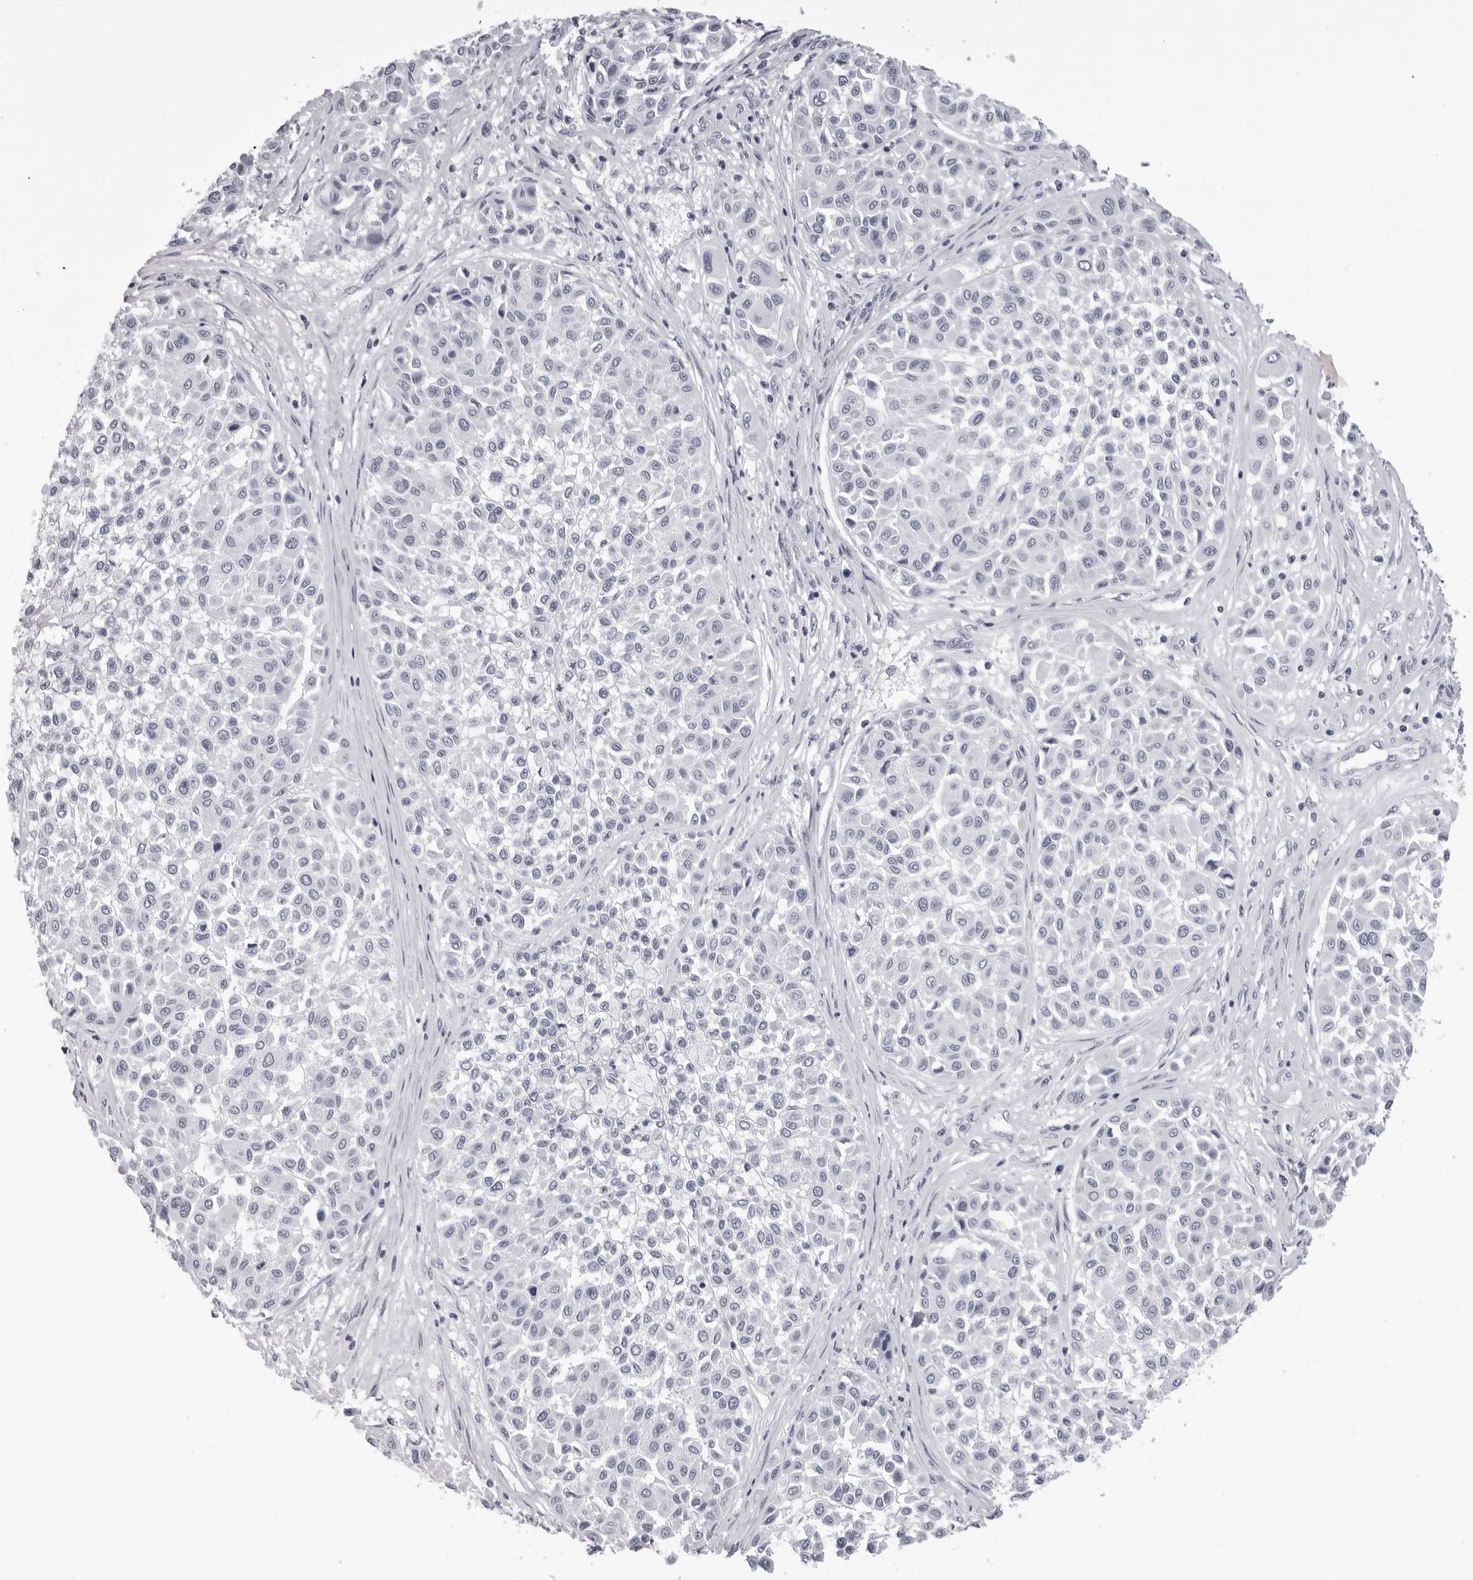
{"staining": {"intensity": "negative", "quantity": "none", "location": "none"}, "tissue": "melanoma", "cell_type": "Tumor cells", "image_type": "cancer", "snomed": [{"axis": "morphology", "description": "Malignant melanoma, Metastatic site"}, {"axis": "topography", "description": "Soft tissue"}], "caption": "This photomicrograph is of melanoma stained with immunohistochemistry (IHC) to label a protein in brown with the nuclei are counter-stained blue. There is no staining in tumor cells.", "gene": "LGALS4", "patient": {"sex": "male", "age": 41}}